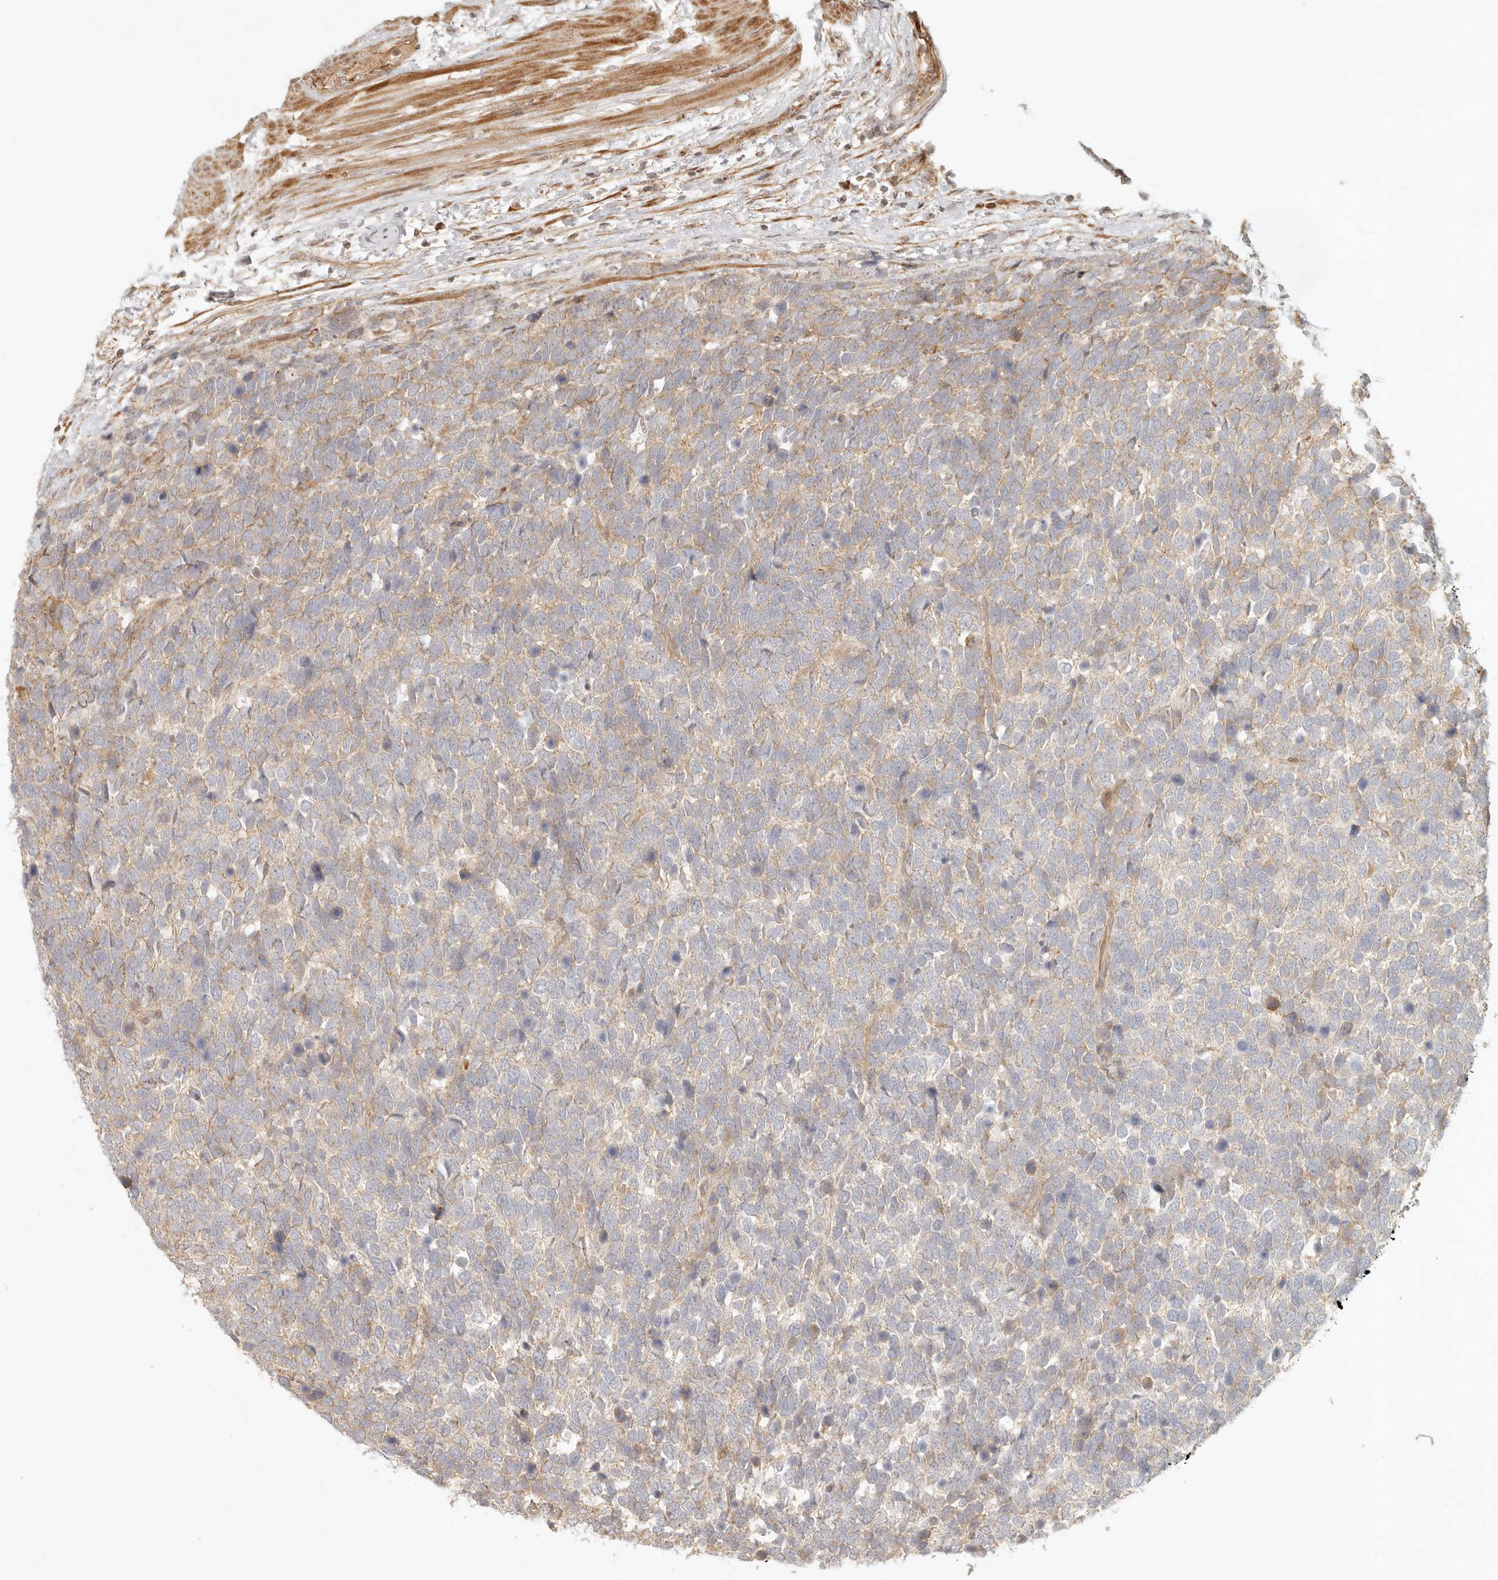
{"staining": {"intensity": "strong", "quantity": "25%-75%", "location": "cytoplasmic/membranous"}, "tissue": "urothelial cancer", "cell_type": "Tumor cells", "image_type": "cancer", "snomed": [{"axis": "morphology", "description": "Urothelial carcinoma, High grade"}, {"axis": "topography", "description": "Urinary bladder"}], "caption": "This histopathology image exhibits immunohistochemistry (IHC) staining of high-grade urothelial carcinoma, with high strong cytoplasmic/membranous expression in approximately 25%-75% of tumor cells.", "gene": "KLHL38", "patient": {"sex": "female", "age": 82}}